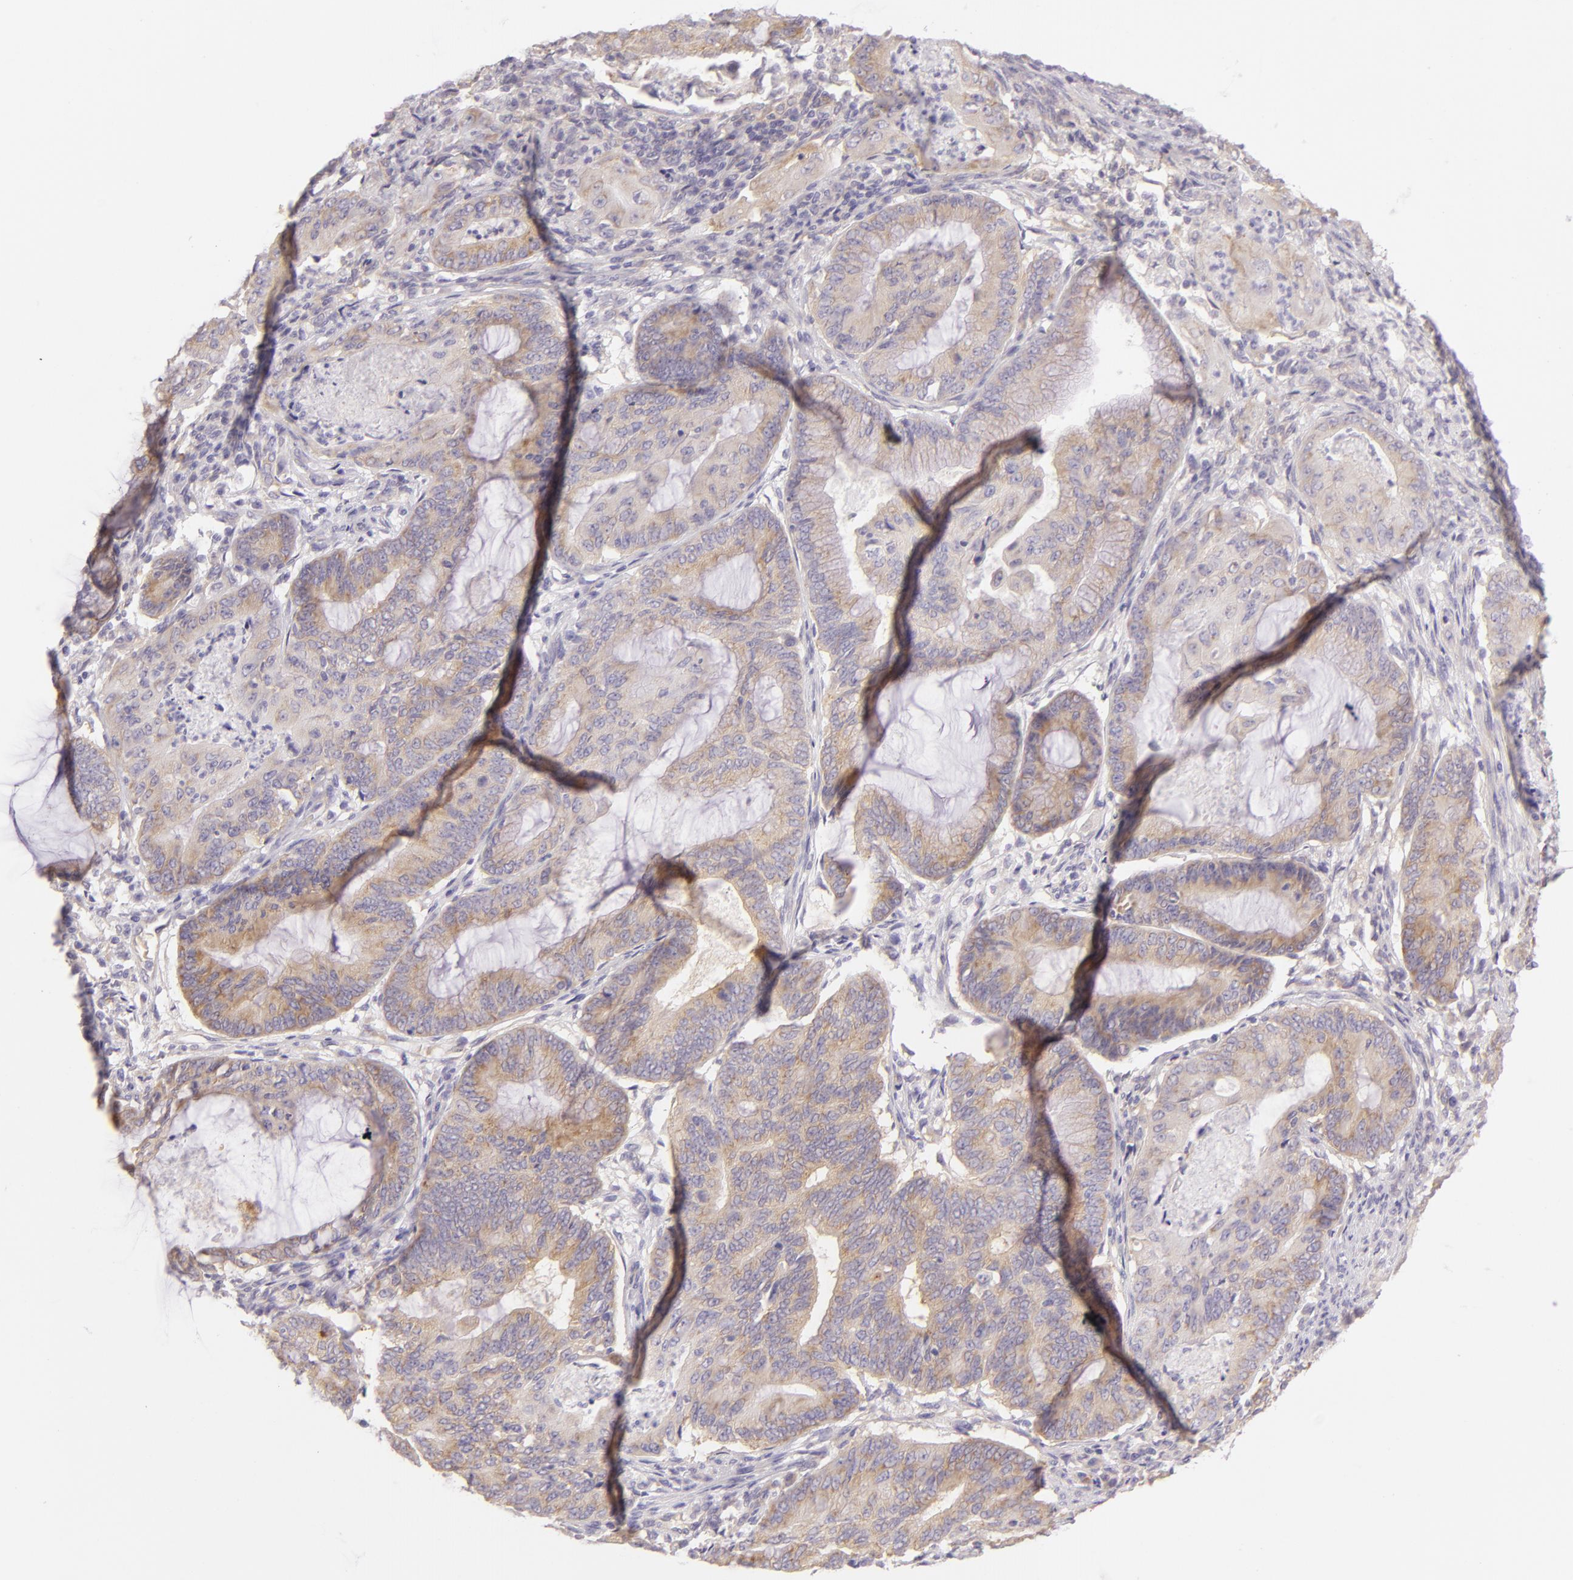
{"staining": {"intensity": "weak", "quantity": ">75%", "location": "cytoplasmic/membranous"}, "tissue": "endometrial cancer", "cell_type": "Tumor cells", "image_type": "cancer", "snomed": [{"axis": "morphology", "description": "Adenocarcinoma, NOS"}, {"axis": "topography", "description": "Endometrium"}], "caption": "Endometrial cancer was stained to show a protein in brown. There is low levels of weak cytoplasmic/membranous staining in about >75% of tumor cells.", "gene": "ZC3H7B", "patient": {"sex": "female", "age": 63}}